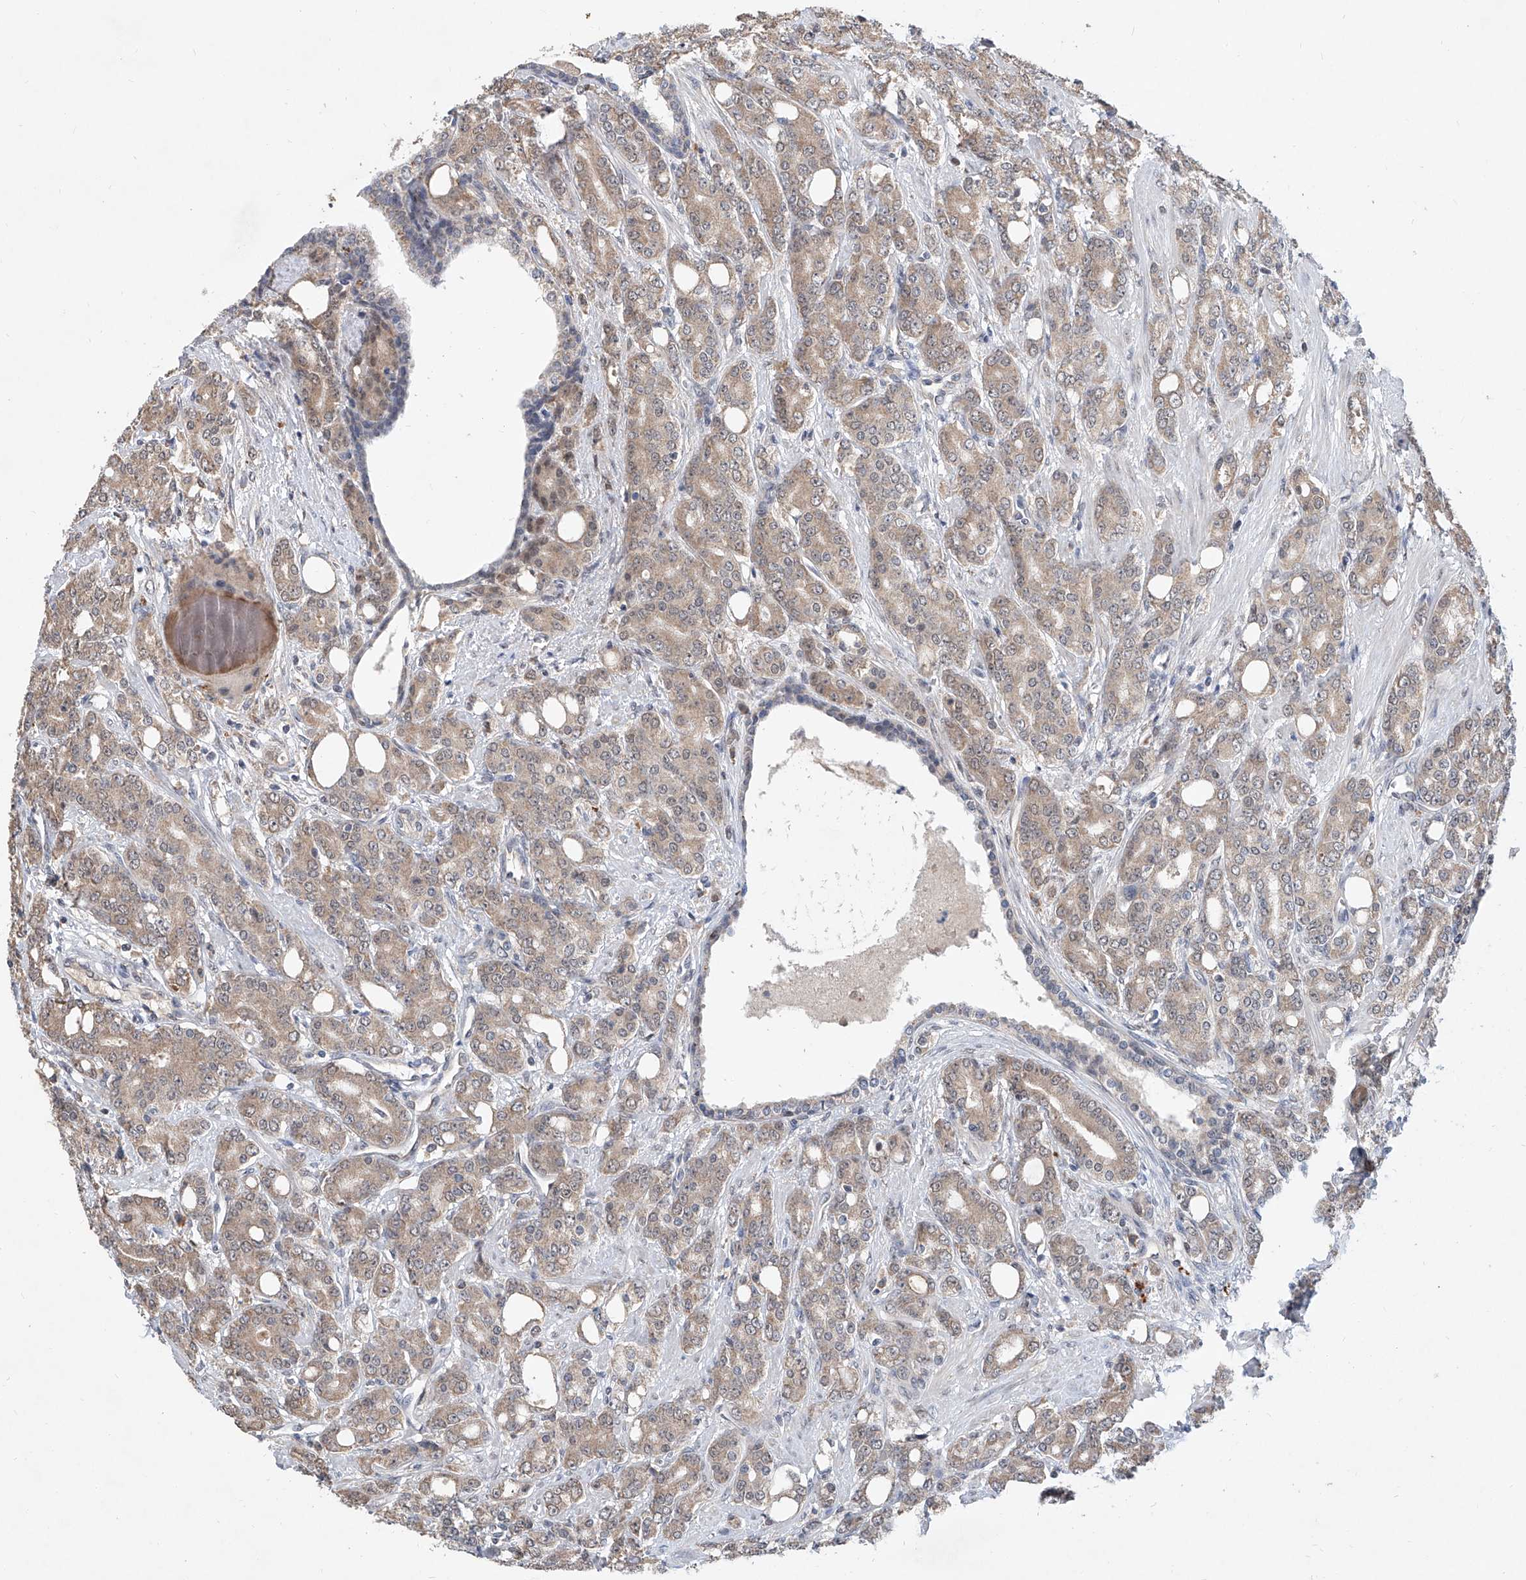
{"staining": {"intensity": "weak", "quantity": "<25%", "location": "cytoplasmic/membranous"}, "tissue": "prostate cancer", "cell_type": "Tumor cells", "image_type": "cancer", "snomed": [{"axis": "morphology", "description": "Adenocarcinoma, High grade"}, {"axis": "topography", "description": "Prostate"}], "caption": "High magnification brightfield microscopy of prostate cancer stained with DAB (brown) and counterstained with hematoxylin (blue): tumor cells show no significant staining. The staining was performed using DAB to visualize the protein expression in brown, while the nuclei were stained in blue with hematoxylin (Magnification: 20x).", "gene": "CARMIL3", "patient": {"sex": "male", "age": 62}}